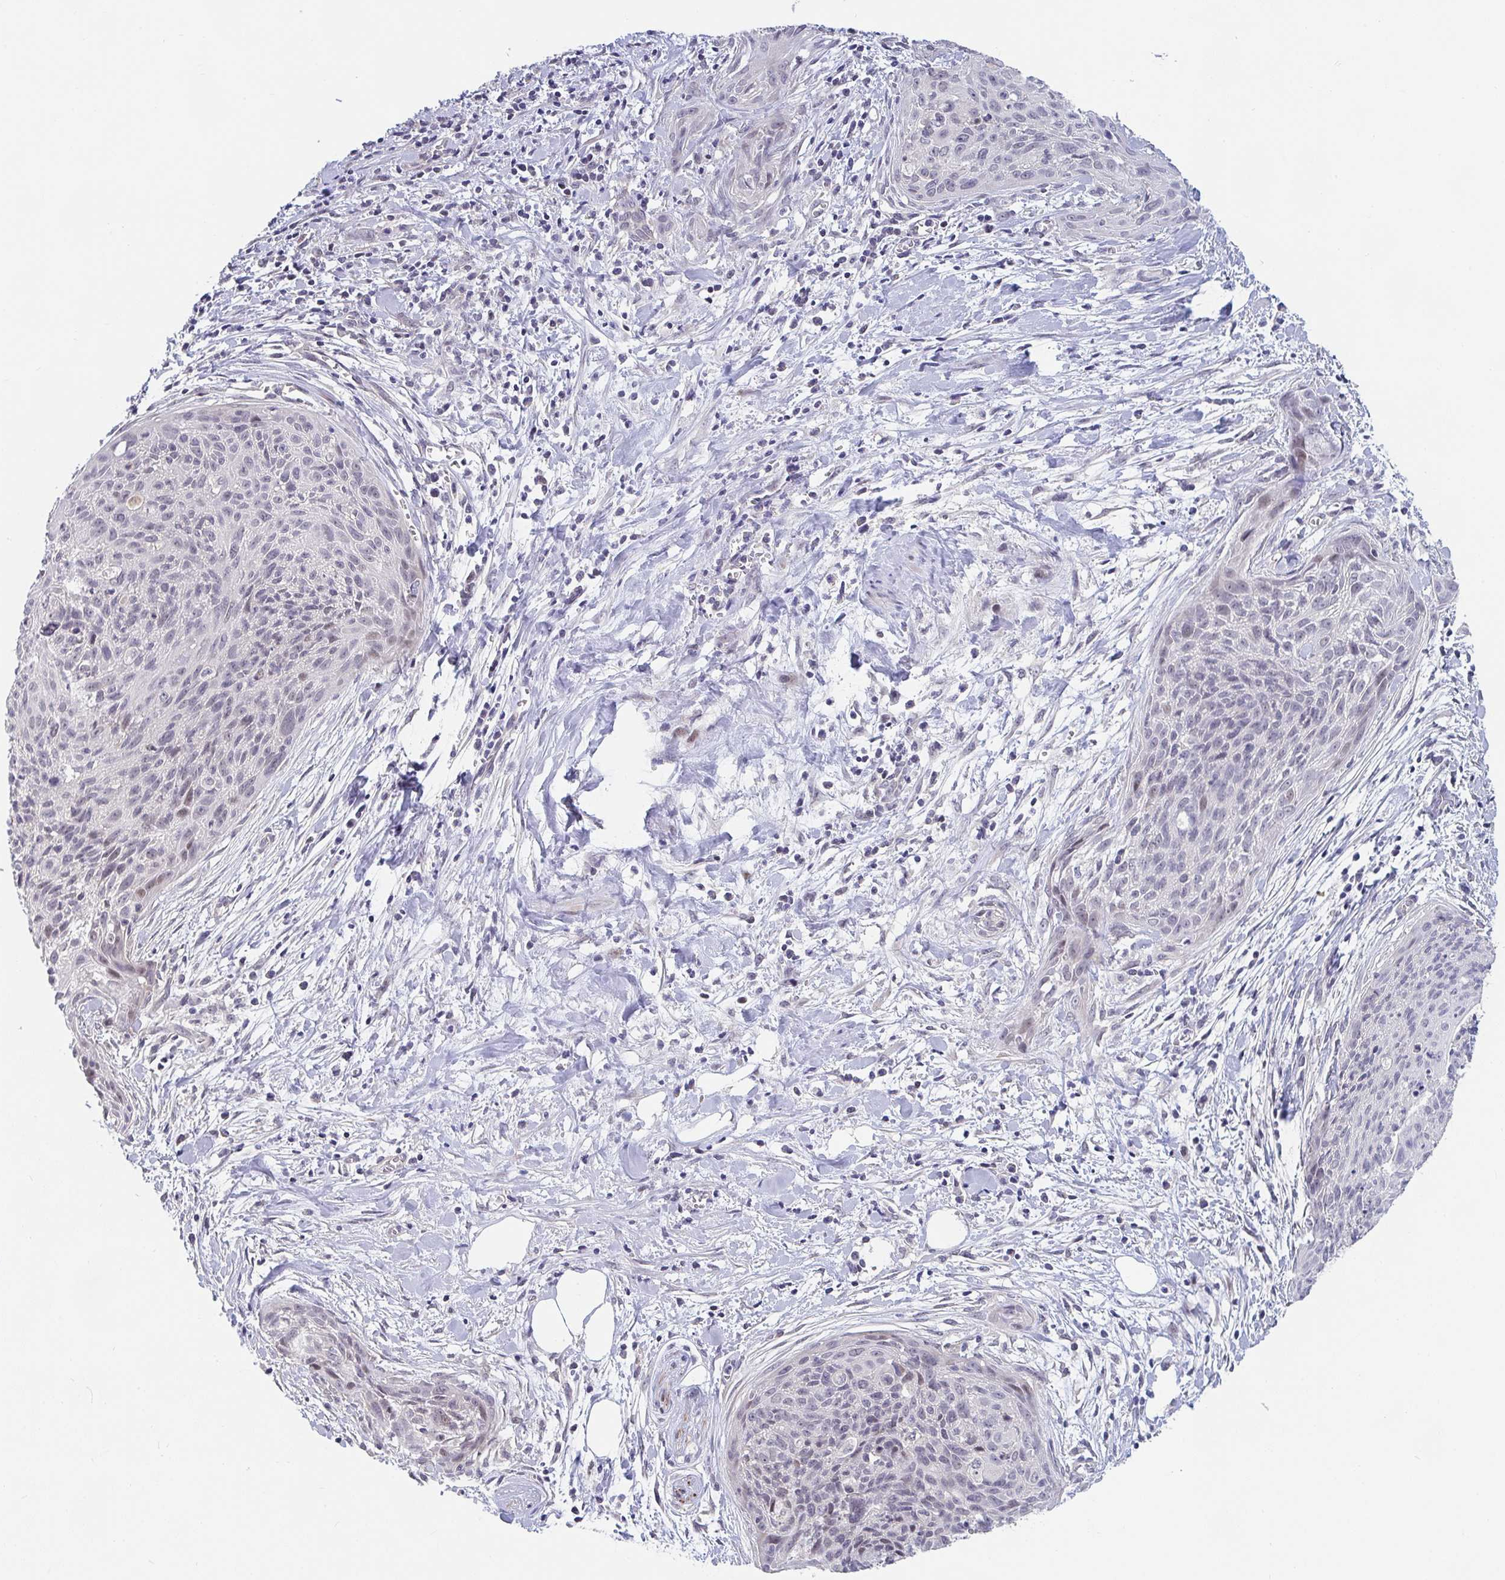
{"staining": {"intensity": "weak", "quantity": "<25%", "location": "nuclear"}, "tissue": "cervical cancer", "cell_type": "Tumor cells", "image_type": "cancer", "snomed": [{"axis": "morphology", "description": "Squamous cell carcinoma, NOS"}, {"axis": "topography", "description": "Cervix"}], "caption": "Immunohistochemistry (IHC) of human squamous cell carcinoma (cervical) displays no expression in tumor cells.", "gene": "FAM156B", "patient": {"sex": "female", "age": 55}}